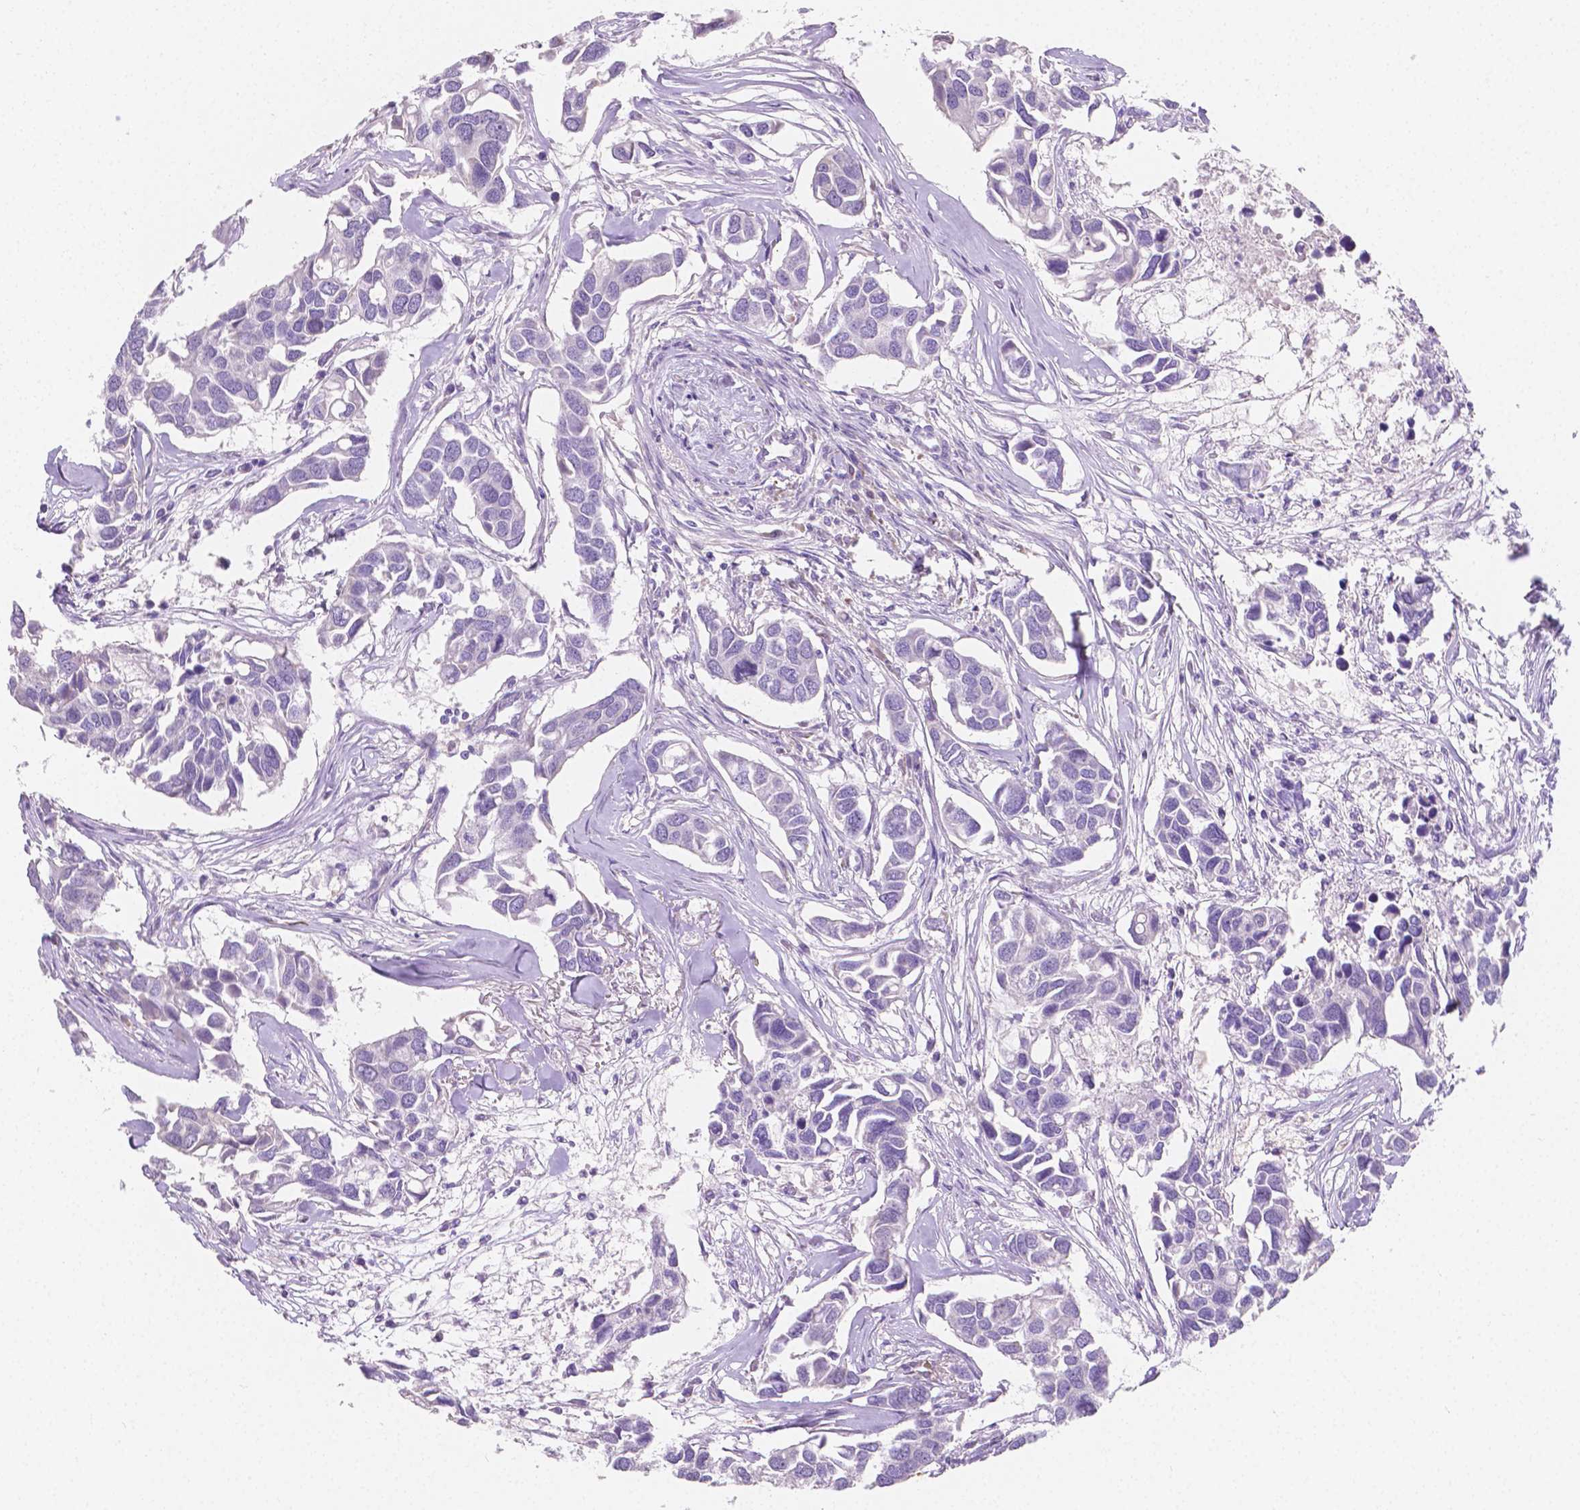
{"staining": {"intensity": "negative", "quantity": "none", "location": "none"}, "tissue": "breast cancer", "cell_type": "Tumor cells", "image_type": "cancer", "snomed": [{"axis": "morphology", "description": "Duct carcinoma"}, {"axis": "topography", "description": "Breast"}], "caption": "A high-resolution image shows IHC staining of breast invasive ductal carcinoma, which shows no significant positivity in tumor cells.", "gene": "TMEM130", "patient": {"sex": "female", "age": 83}}